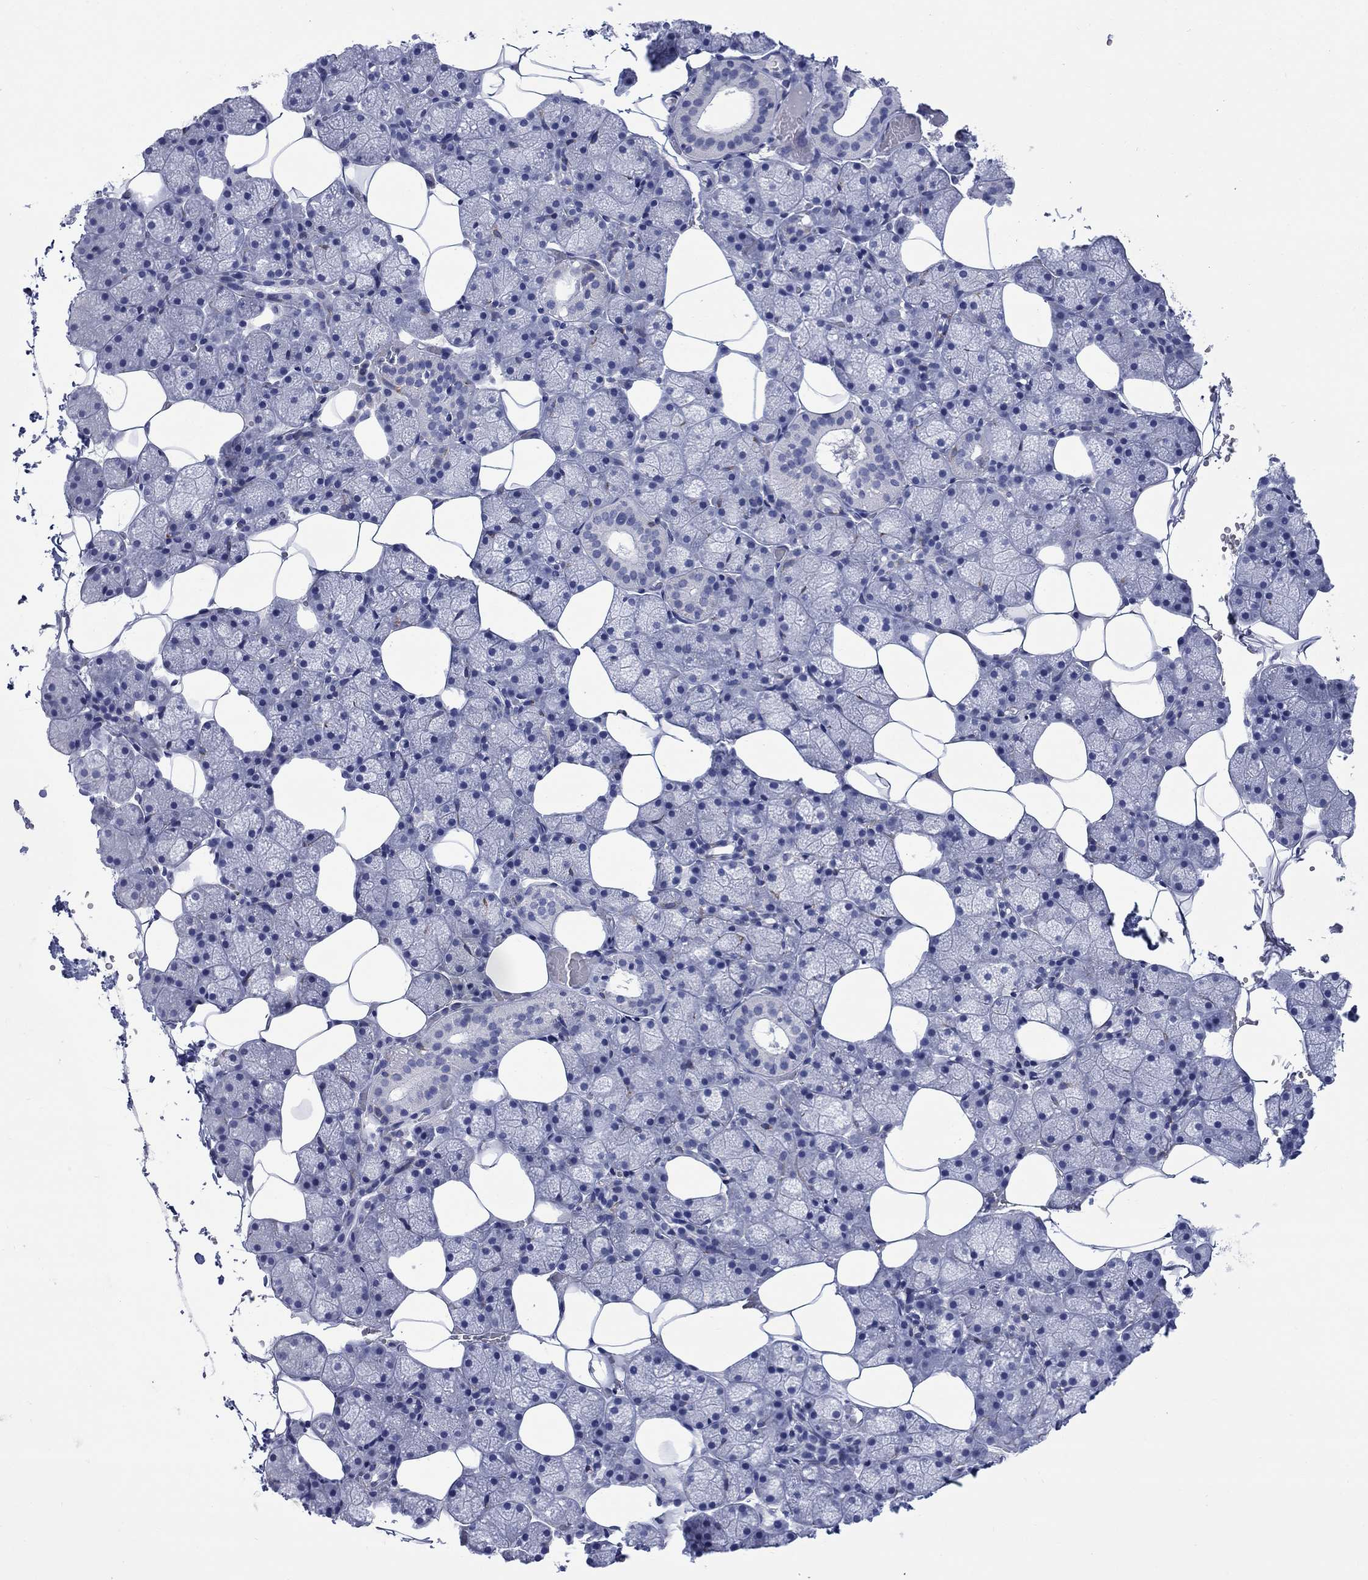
{"staining": {"intensity": "negative", "quantity": "none", "location": "none"}, "tissue": "salivary gland", "cell_type": "Glandular cells", "image_type": "normal", "snomed": [{"axis": "morphology", "description": "Normal tissue, NOS"}, {"axis": "topography", "description": "Salivary gland"}], "caption": "Immunohistochemistry (IHC) of unremarkable human salivary gland demonstrates no staining in glandular cells.", "gene": "PTPRZ1", "patient": {"sex": "male", "age": 38}}